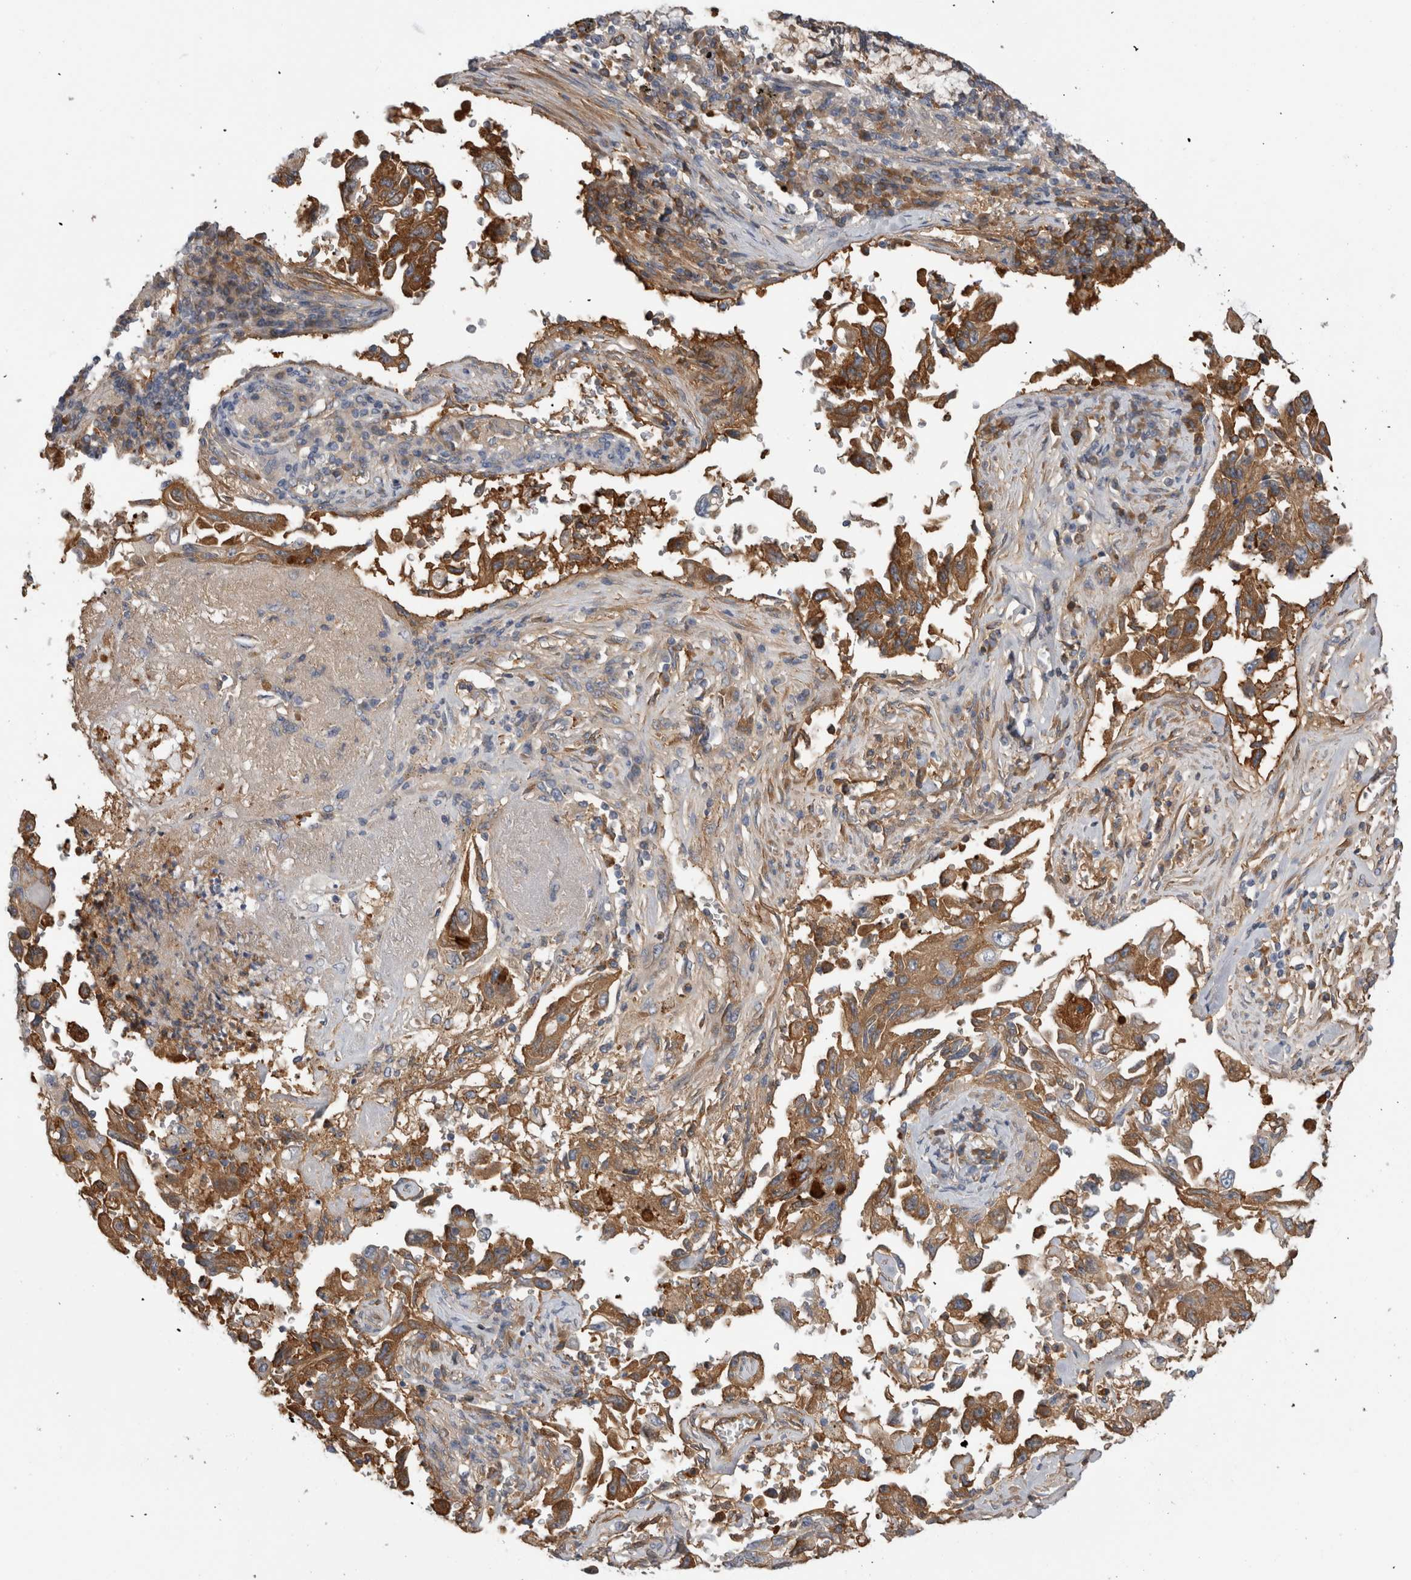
{"staining": {"intensity": "moderate", "quantity": ">75%", "location": "cytoplasmic/membranous"}, "tissue": "lung cancer", "cell_type": "Tumor cells", "image_type": "cancer", "snomed": [{"axis": "morphology", "description": "Adenocarcinoma, NOS"}, {"axis": "topography", "description": "Lung"}], "caption": "Protein expression analysis of adenocarcinoma (lung) exhibits moderate cytoplasmic/membranous positivity in about >75% of tumor cells.", "gene": "TBCE", "patient": {"sex": "female", "age": 51}}